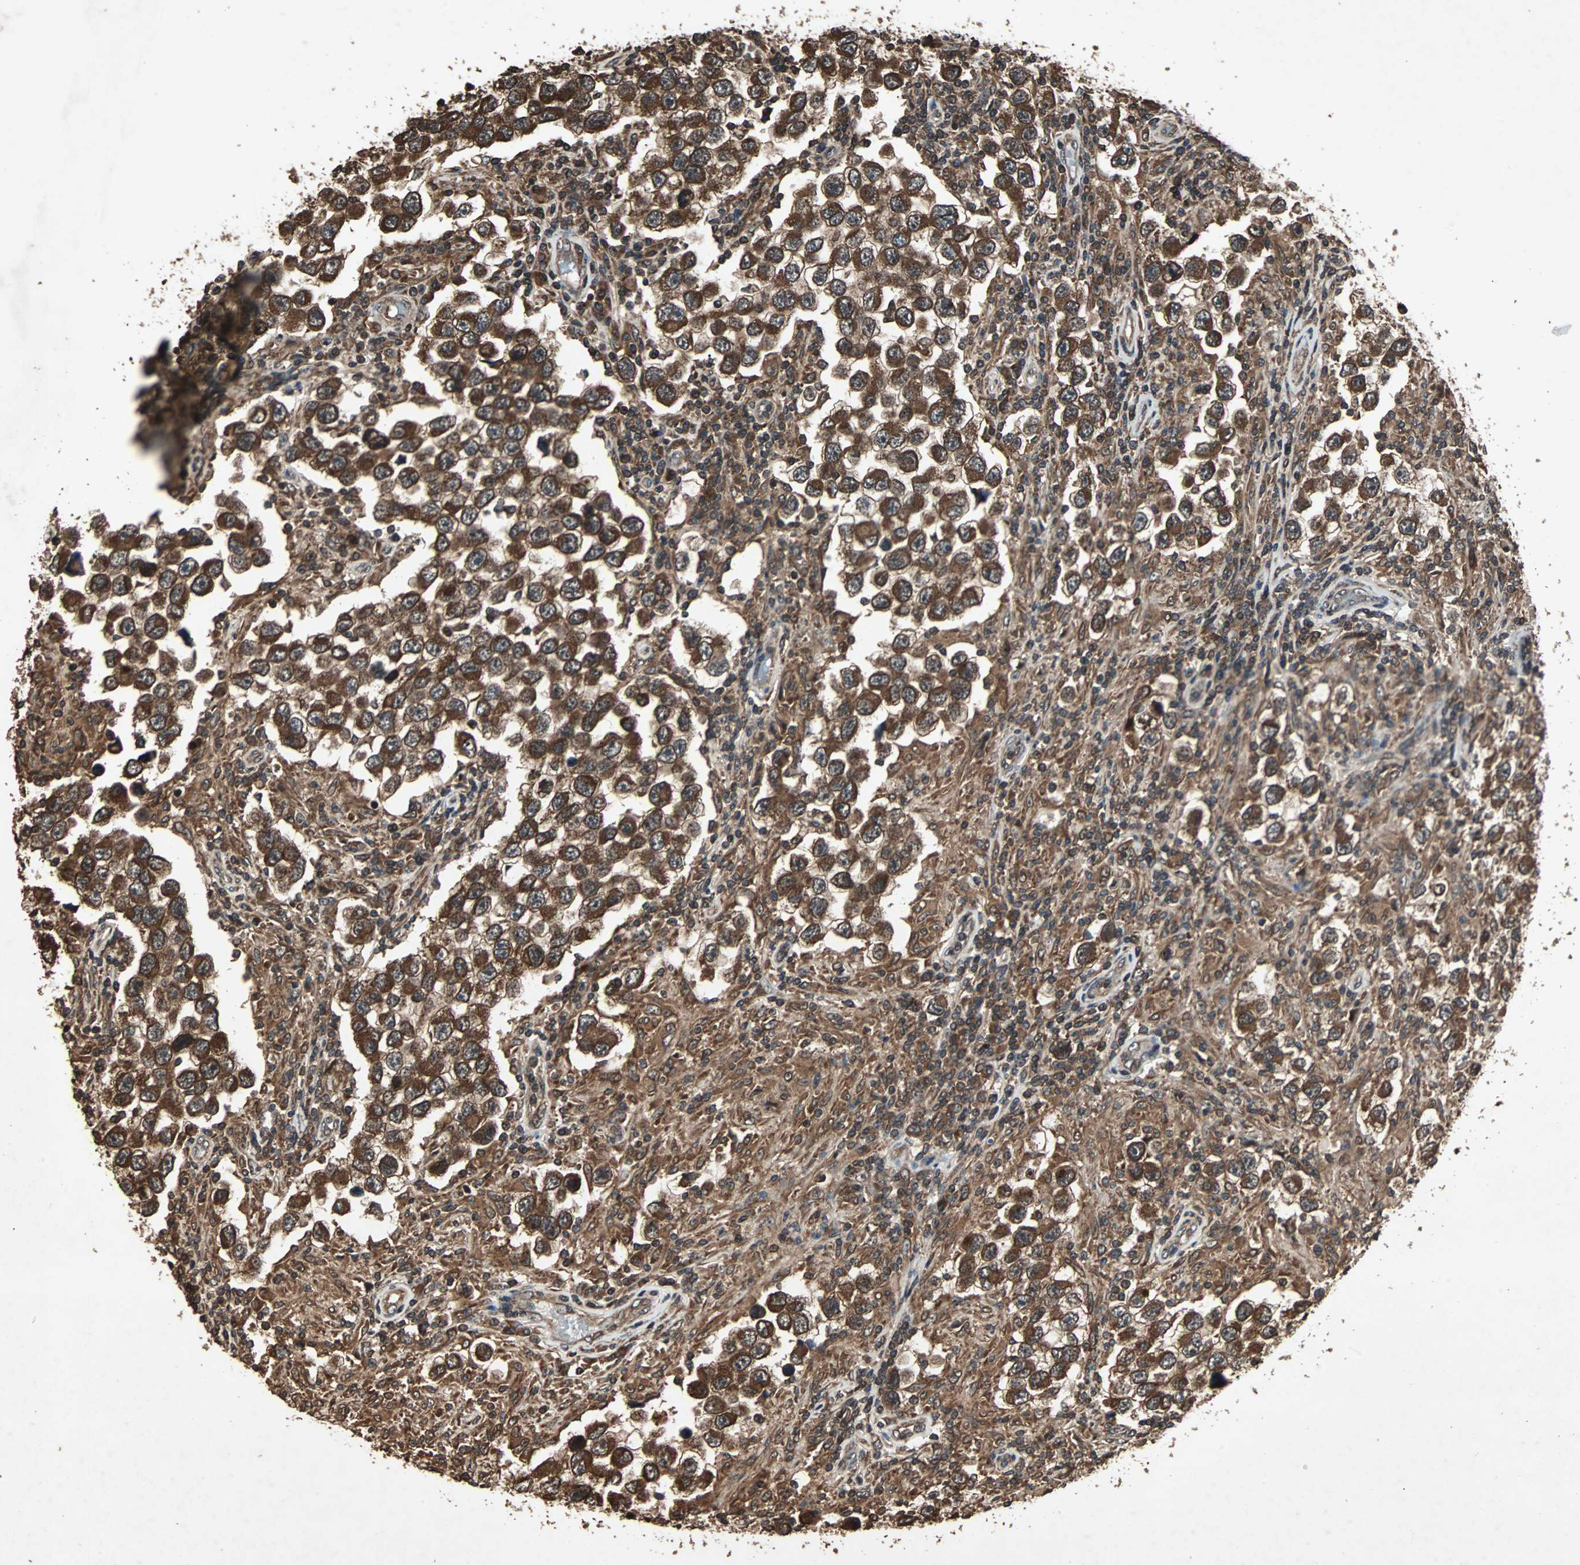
{"staining": {"intensity": "strong", "quantity": ">75%", "location": "cytoplasmic/membranous"}, "tissue": "testis cancer", "cell_type": "Tumor cells", "image_type": "cancer", "snomed": [{"axis": "morphology", "description": "Carcinoma, Embryonal, NOS"}, {"axis": "topography", "description": "Testis"}], "caption": "IHC image of testis cancer (embryonal carcinoma) stained for a protein (brown), which shows high levels of strong cytoplasmic/membranous expression in about >75% of tumor cells.", "gene": "LAMTOR5", "patient": {"sex": "male", "age": 21}}